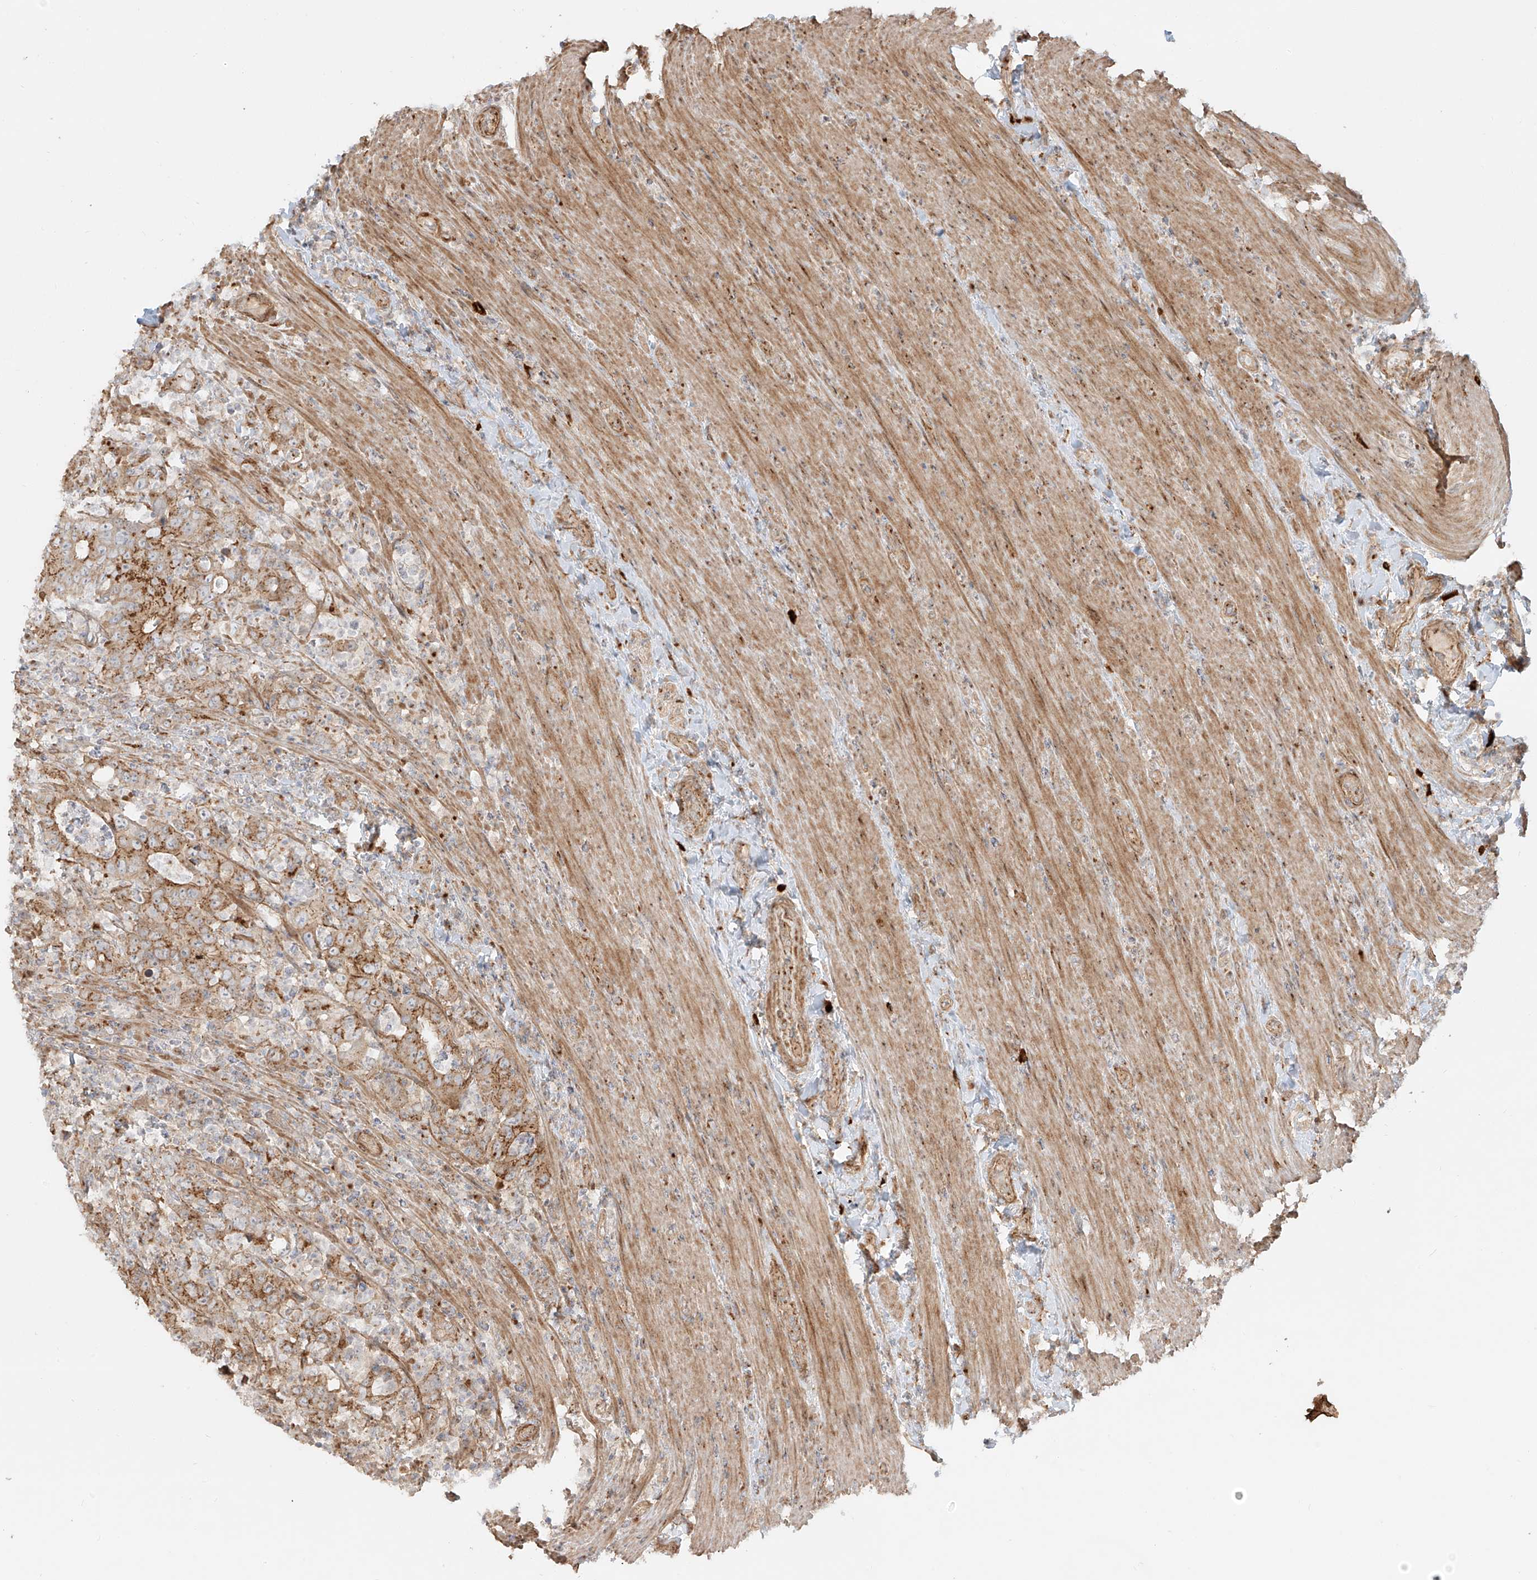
{"staining": {"intensity": "moderate", "quantity": ">75%", "location": "cytoplasmic/membranous"}, "tissue": "colorectal cancer", "cell_type": "Tumor cells", "image_type": "cancer", "snomed": [{"axis": "morphology", "description": "Adenocarcinoma, NOS"}, {"axis": "topography", "description": "Colon"}], "caption": "The histopathology image displays immunohistochemical staining of colorectal cancer. There is moderate cytoplasmic/membranous positivity is present in approximately >75% of tumor cells.", "gene": "ZNF287", "patient": {"sex": "female", "age": 75}}